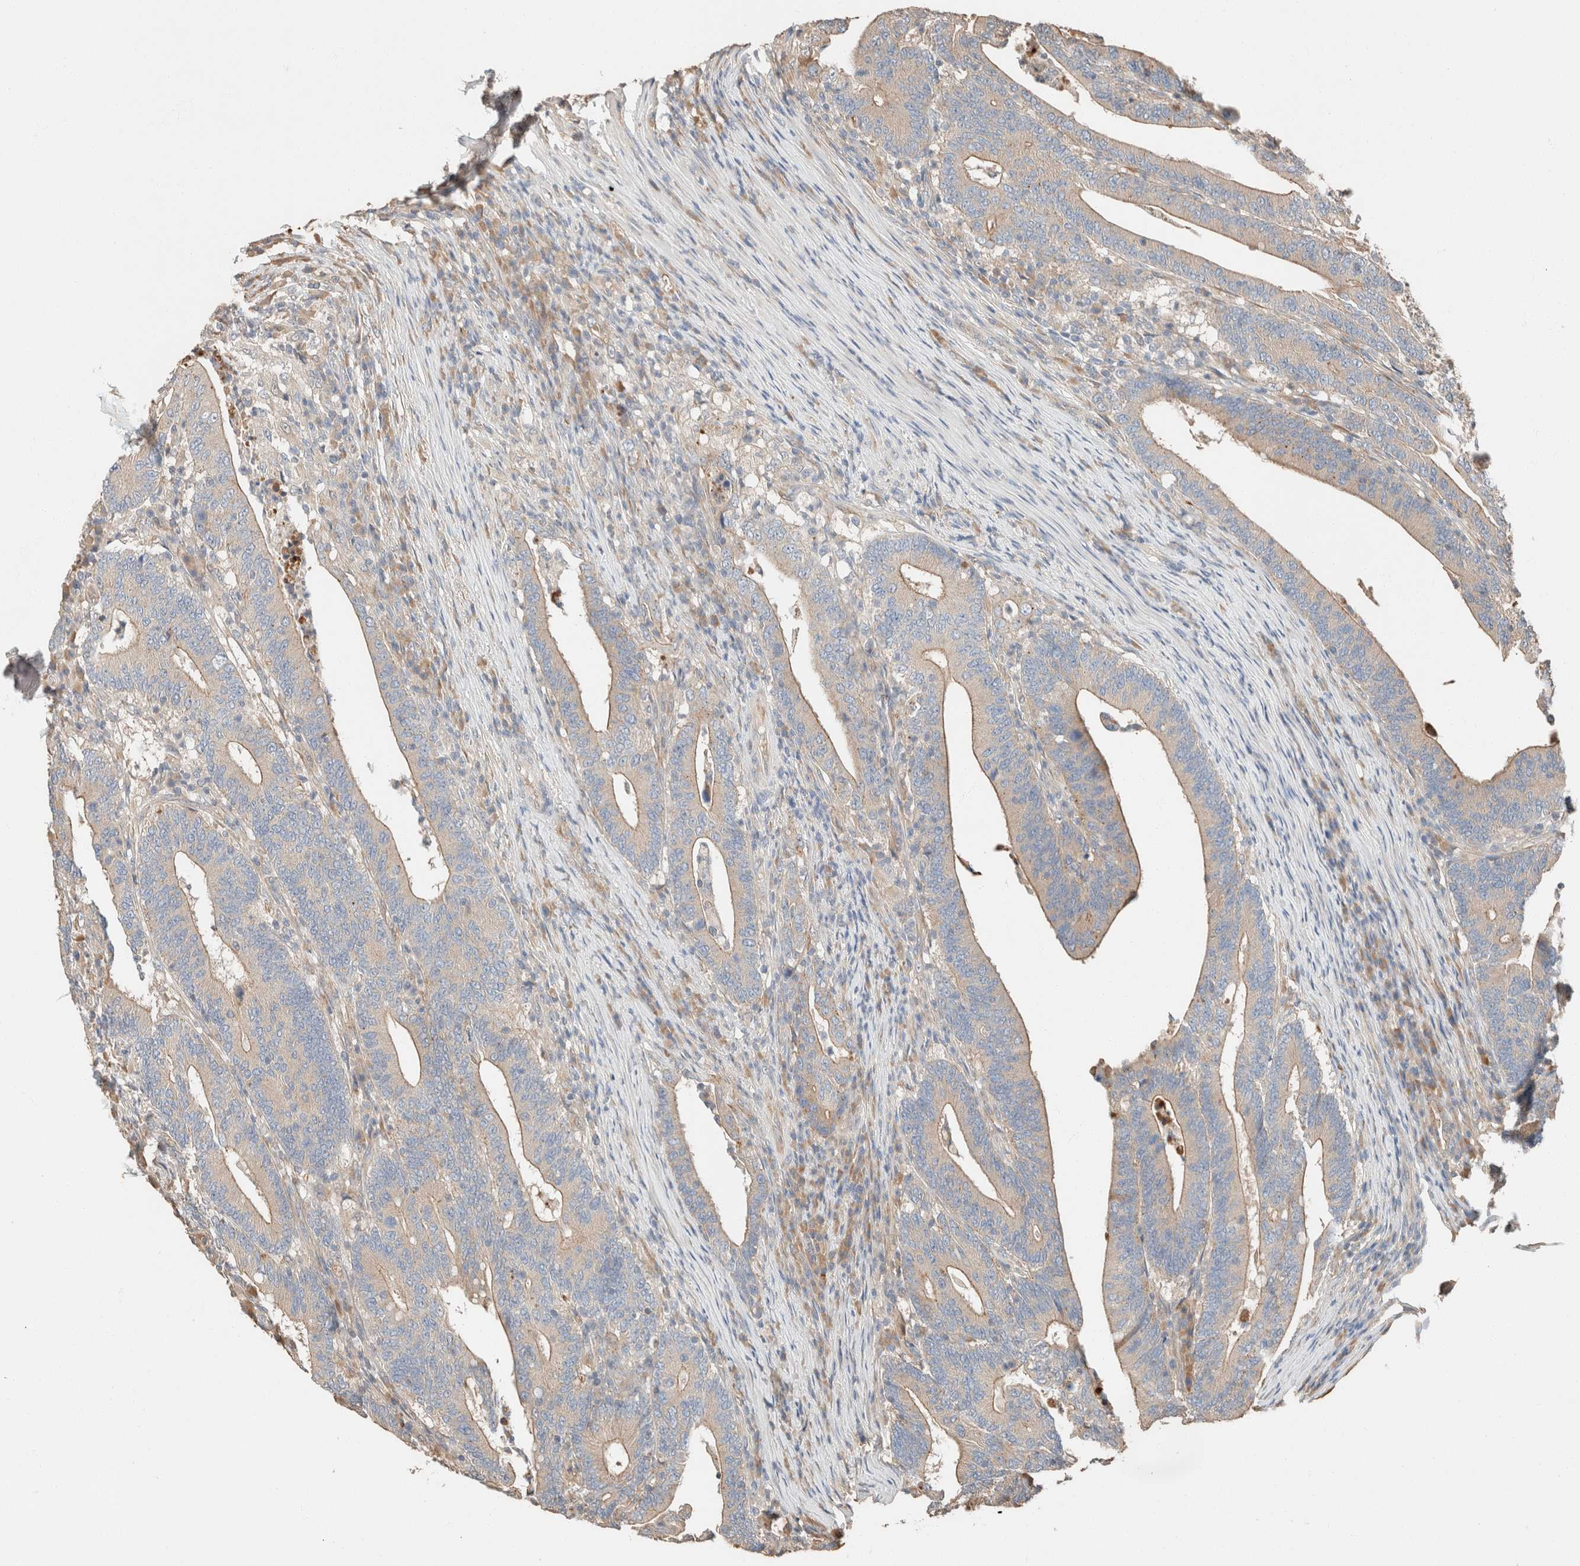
{"staining": {"intensity": "moderate", "quantity": ">75%", "location": "cytoplasmic/membranous"}, "tissue": "colorectal cancer", "cell_type": "Tumor cells", "image_type": "cancer", "snomed": [{"axis": "morphology", "description": "Adenocarcinoma, NOS"}, {"axis": "topography", "description": "Colon"}], "caption": "Human colorectal cancer (adenocarcinoma) stained with a protein marker reveals moderate staining in tumor cells.", "gene": "TUBD1", "patient": {"sex": "female", "age": 66}}